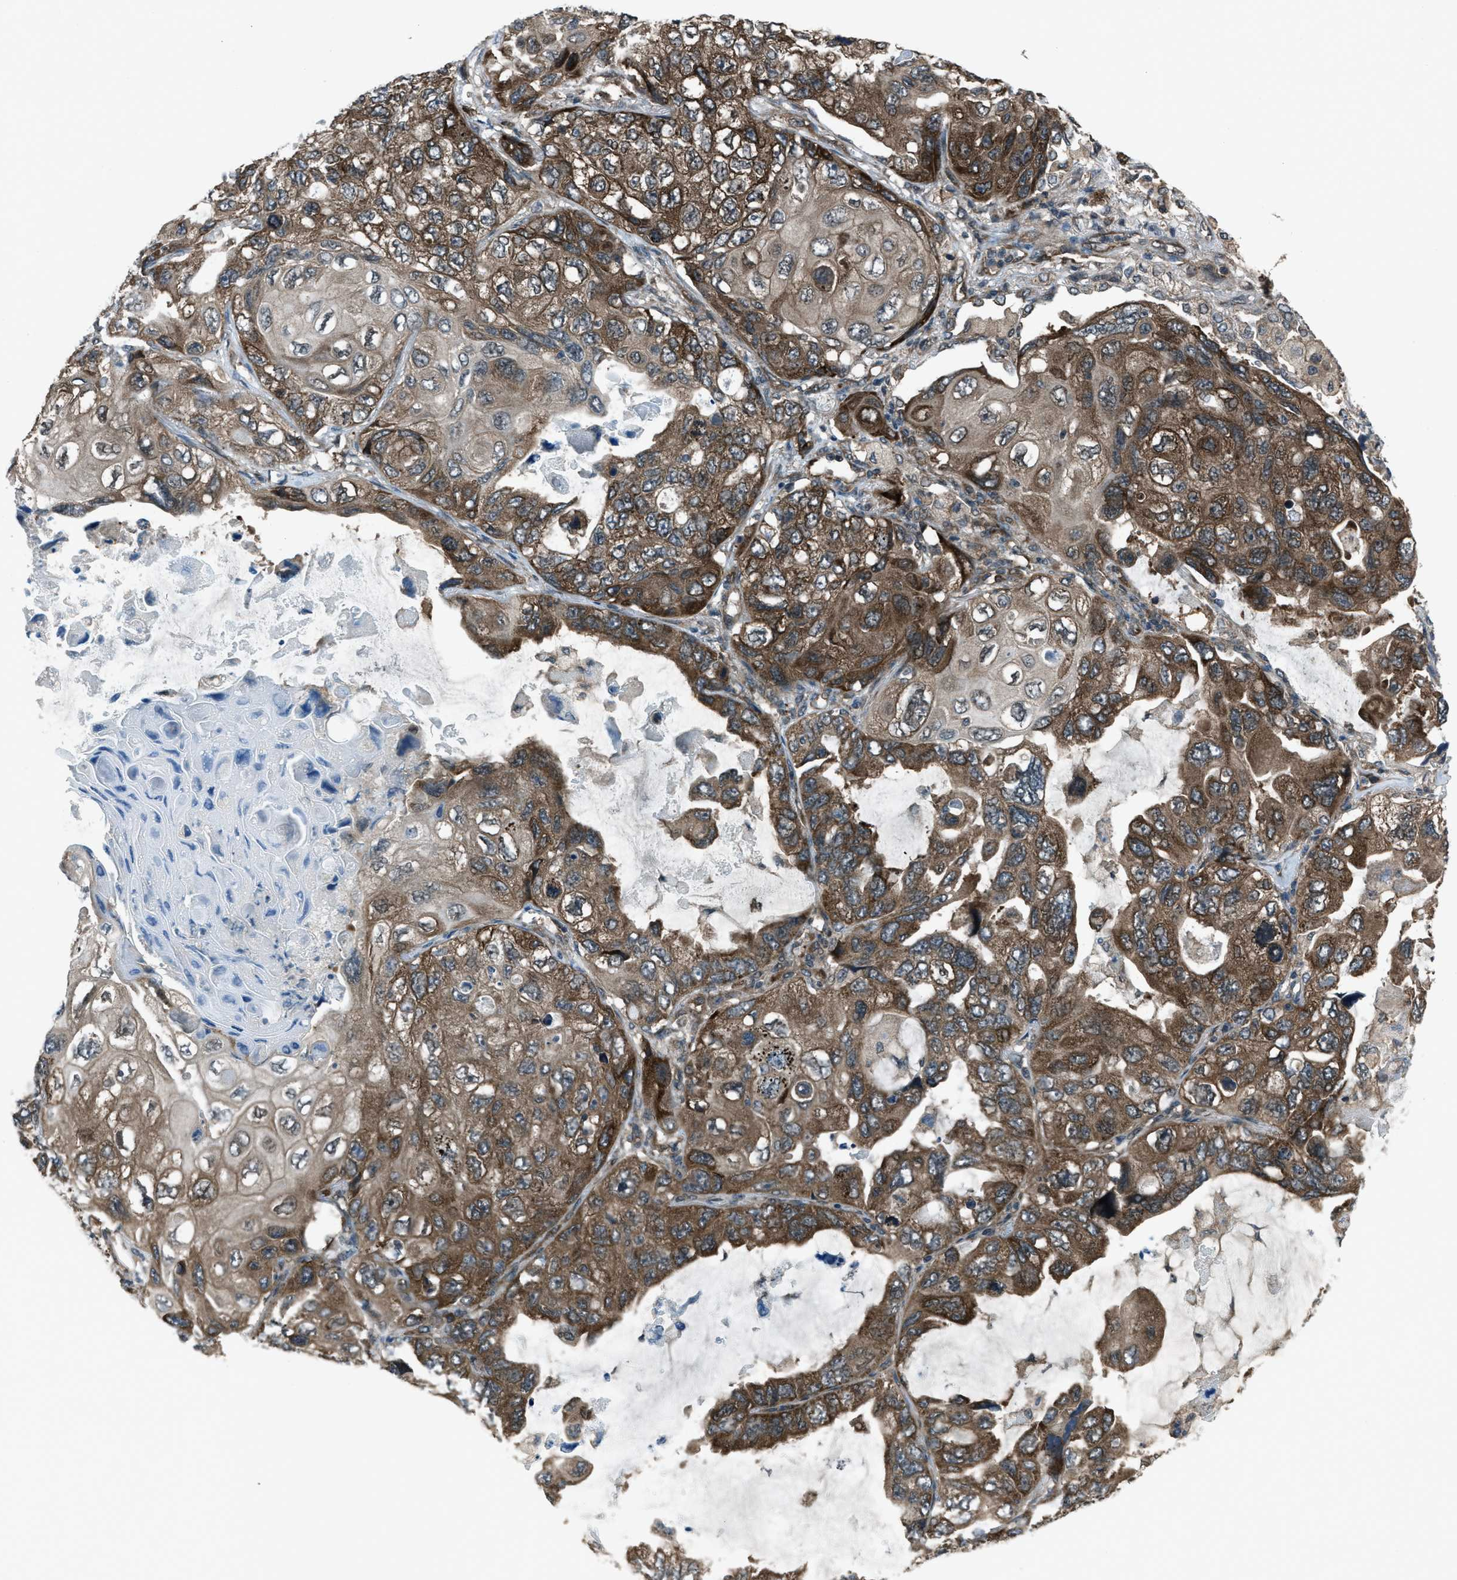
{"staining": {"intensity": "strong", "quantity": ">75%", "location": "cytoplasmic/membranous"}, "tissue": "lung cancer", "cell_type": "Tumor cells", "image_type": "cancer", "snomed": [{"axis": "morphology", "description": "Squamous cell carcinoma, NOS"}, {"axis": "topography", "description": "Lung"}], "caption": "A histopathology image showing strong cytoplasmic/membranous expression in approximately >75% of tumor cells in squamous cell carcinoma (lung), as visualized by brown immunohistochemical staining.", "gene": "ASAP2", "patient": {"sex": "female", "age": 73}}